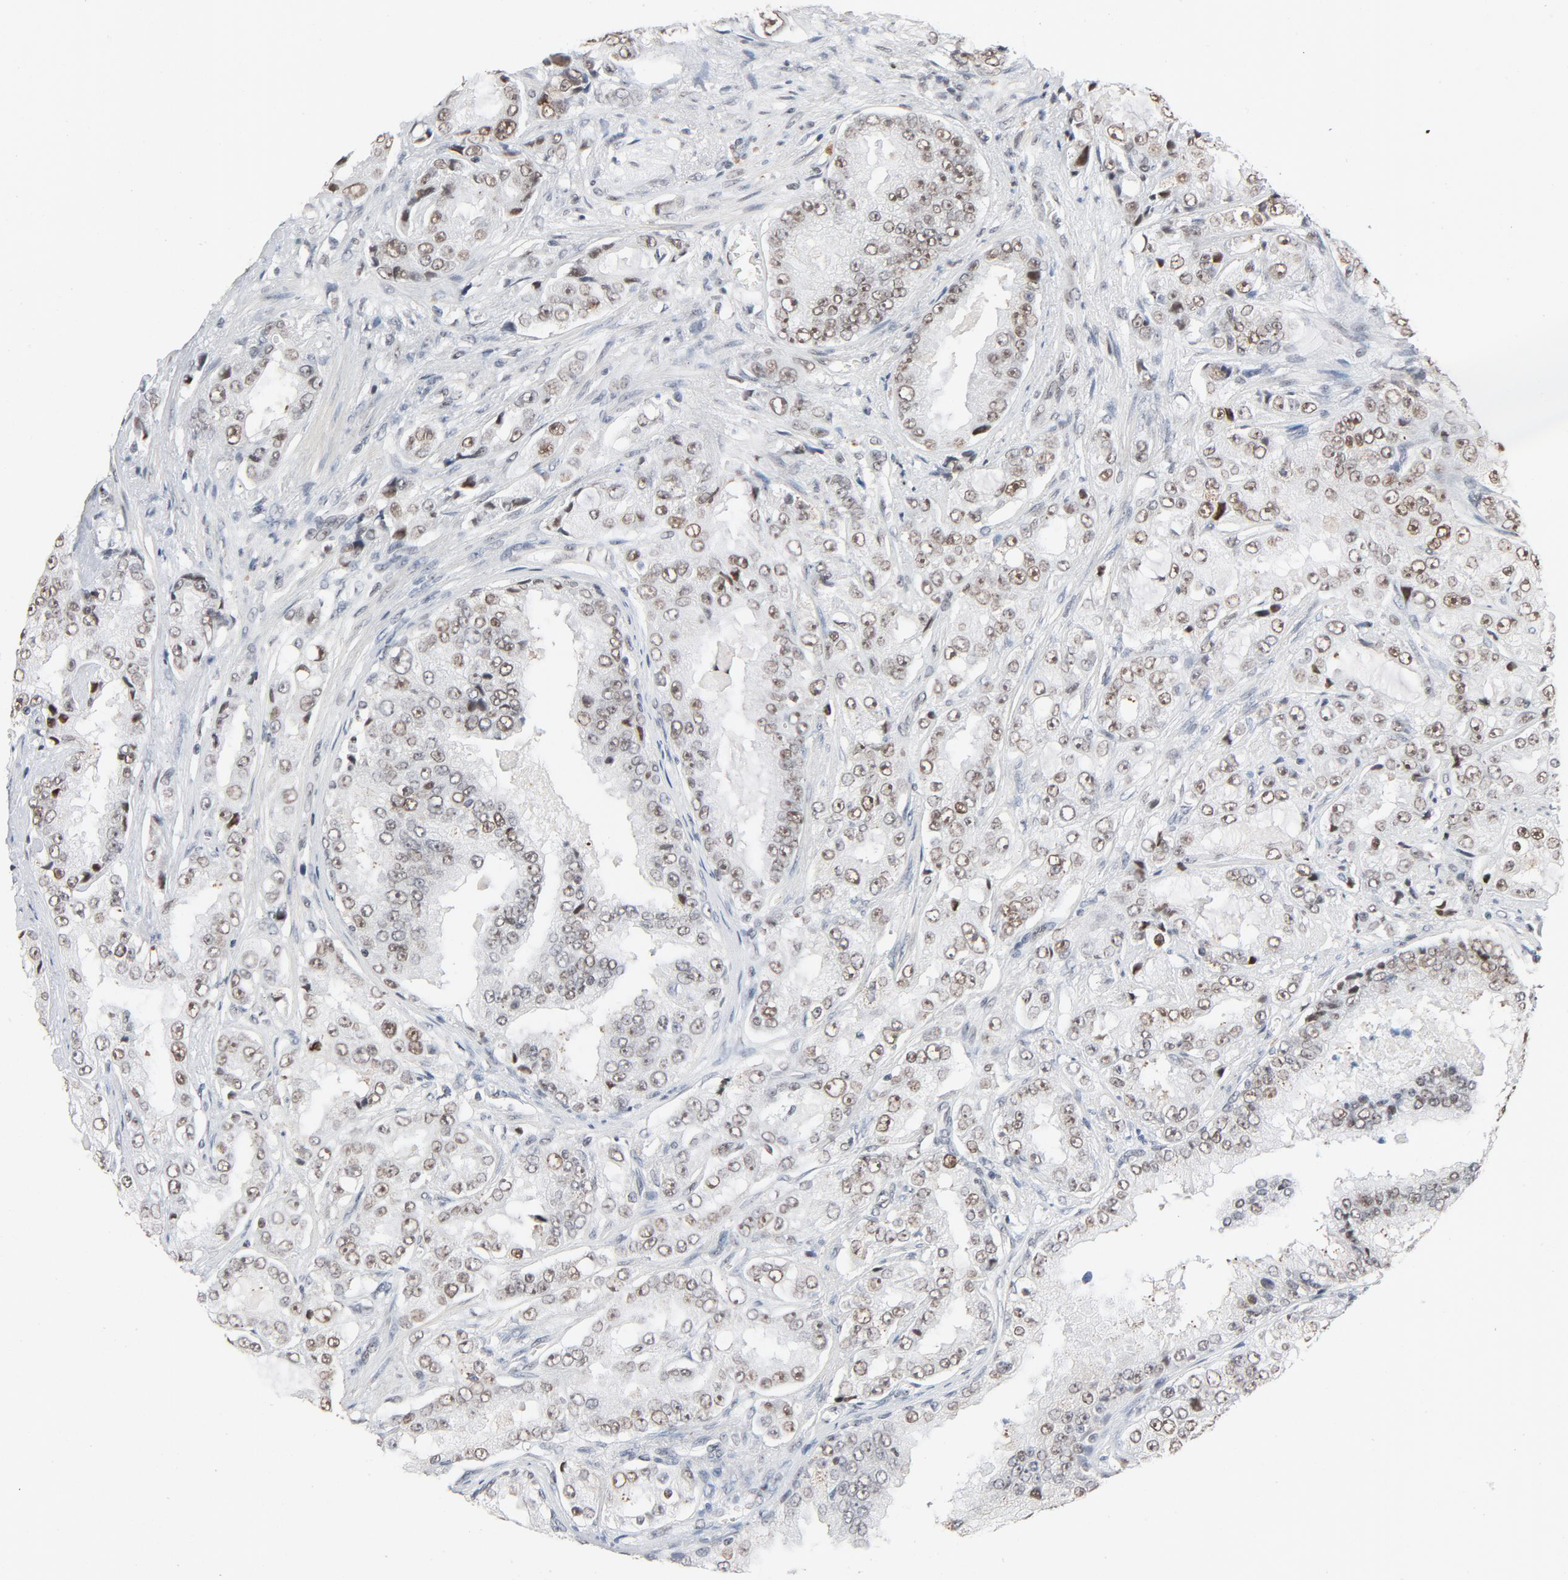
{"staining": {"intensity": "strong", "quantity": ">75%", "location": "nuclear"}, "tissue": "prostate cancer", "cell_type": "Tumor cells", "image_type": "cancer", "snomed": [{"axis": "morphology", "description": "Adenocarcinoma, High grade"}, {"axis": "topography", "description": "Prostate"}], "caption": "This image shows immunohistochemistry staining of human prostate adenocarcinoma (high-grade), with high strong nuclear expression in approximately >75% of tumor cells.", "gene": "MRE11", "patient": {"sex": "male", "age": 73}}